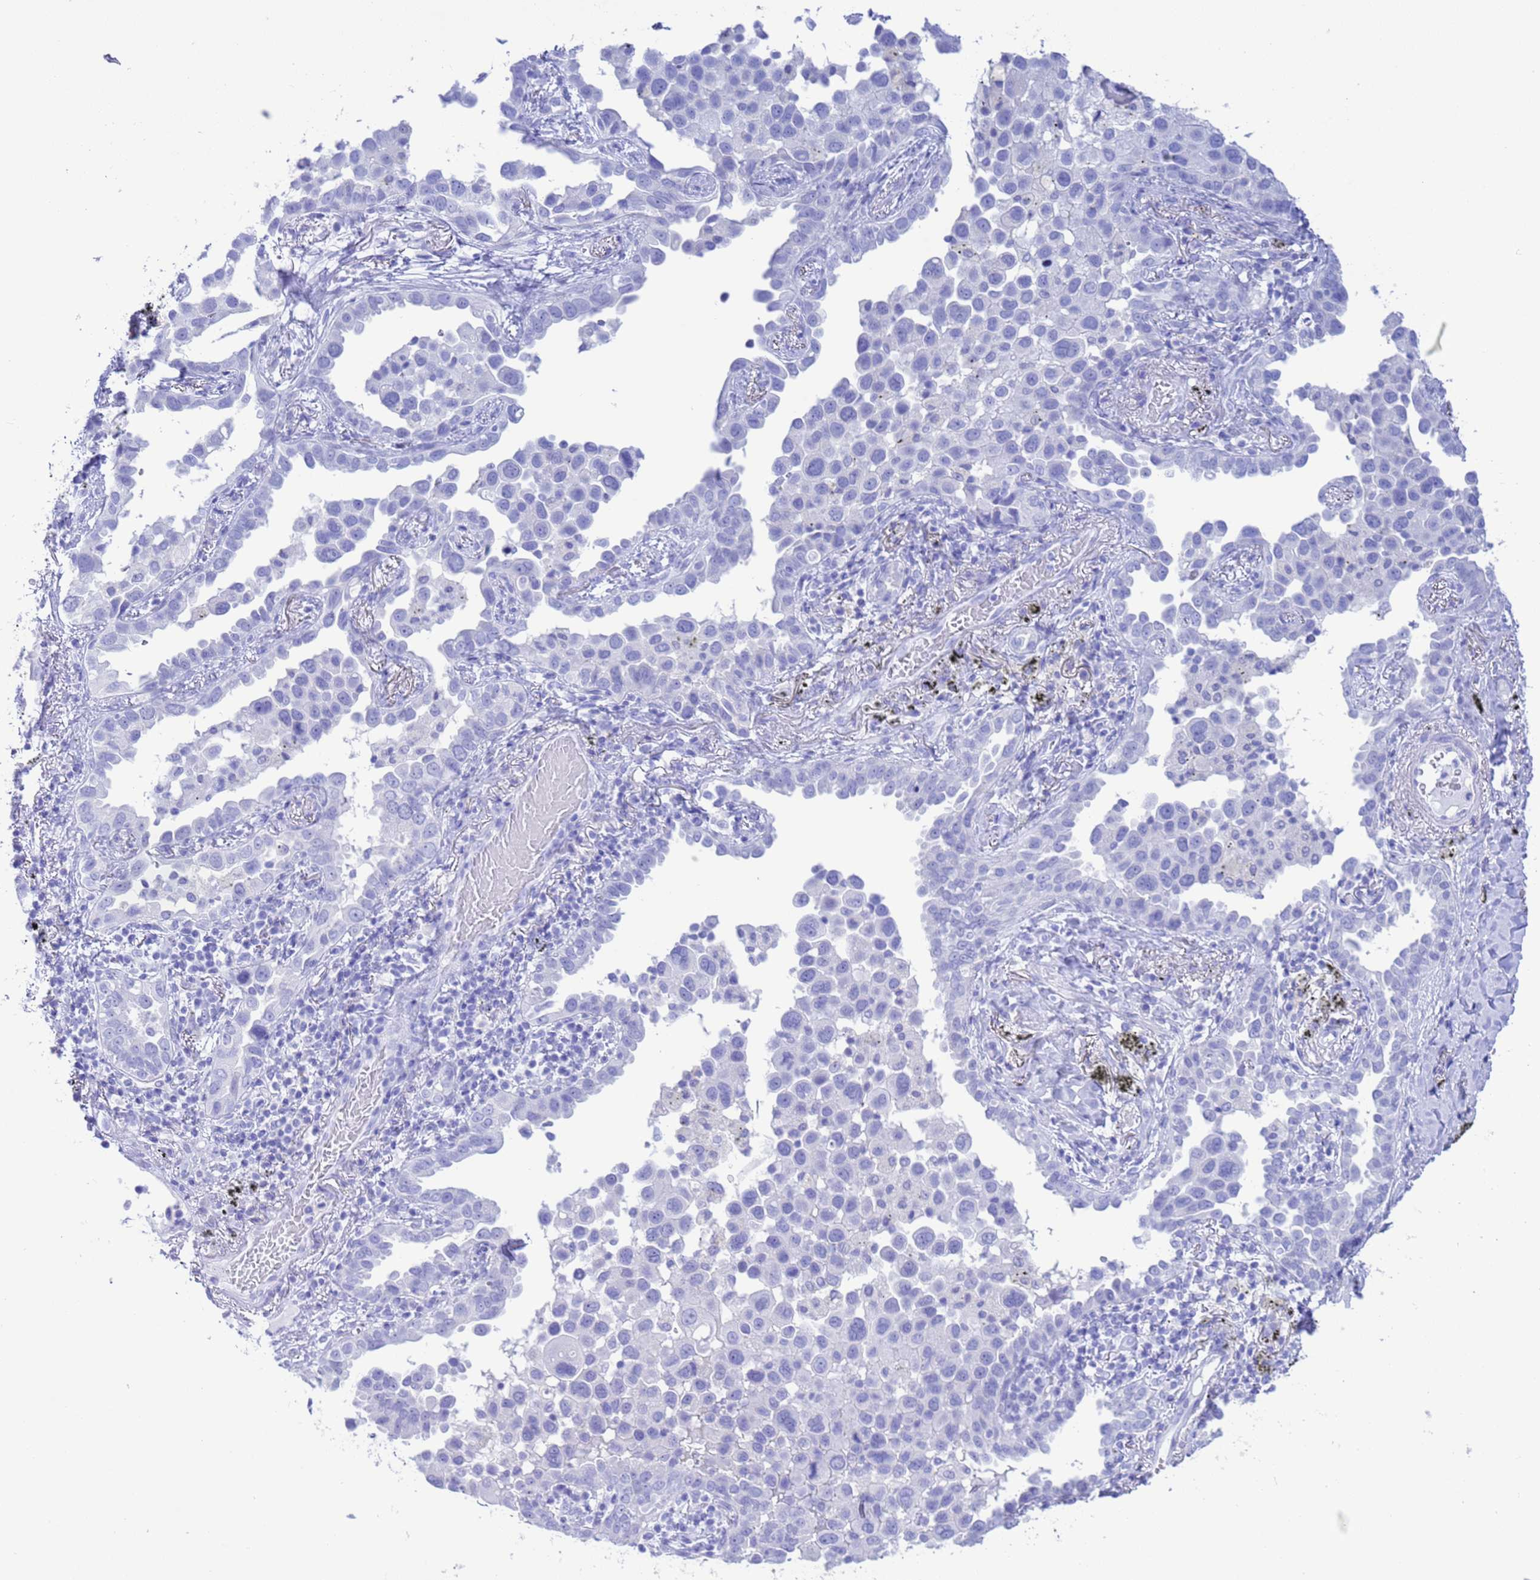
{"staining": {"intensity": "negative", "quantity": "none", "location": "none"}, "tissue": "lung cancer", "cell_type": "Tumor cells", "image_type": "cancer", "snomed": [{"axis": "morphology", "description": "Adenocarcinoma, NOS"}, {"axis": "topography", "description": "Lung"}], "caption": "A high-resolution photomicrograph shows immunohistochemistry (IHC) staining of lung cancer, which displays no significant staining in tumor cells. The staining is performed using DAB (3,3'-diaminobenzidine) brown chromogen with nuclei counter-stained in using hematoxylin.", "gene": "GSTM1", "patient": {"sex": "male", "age": 67}}